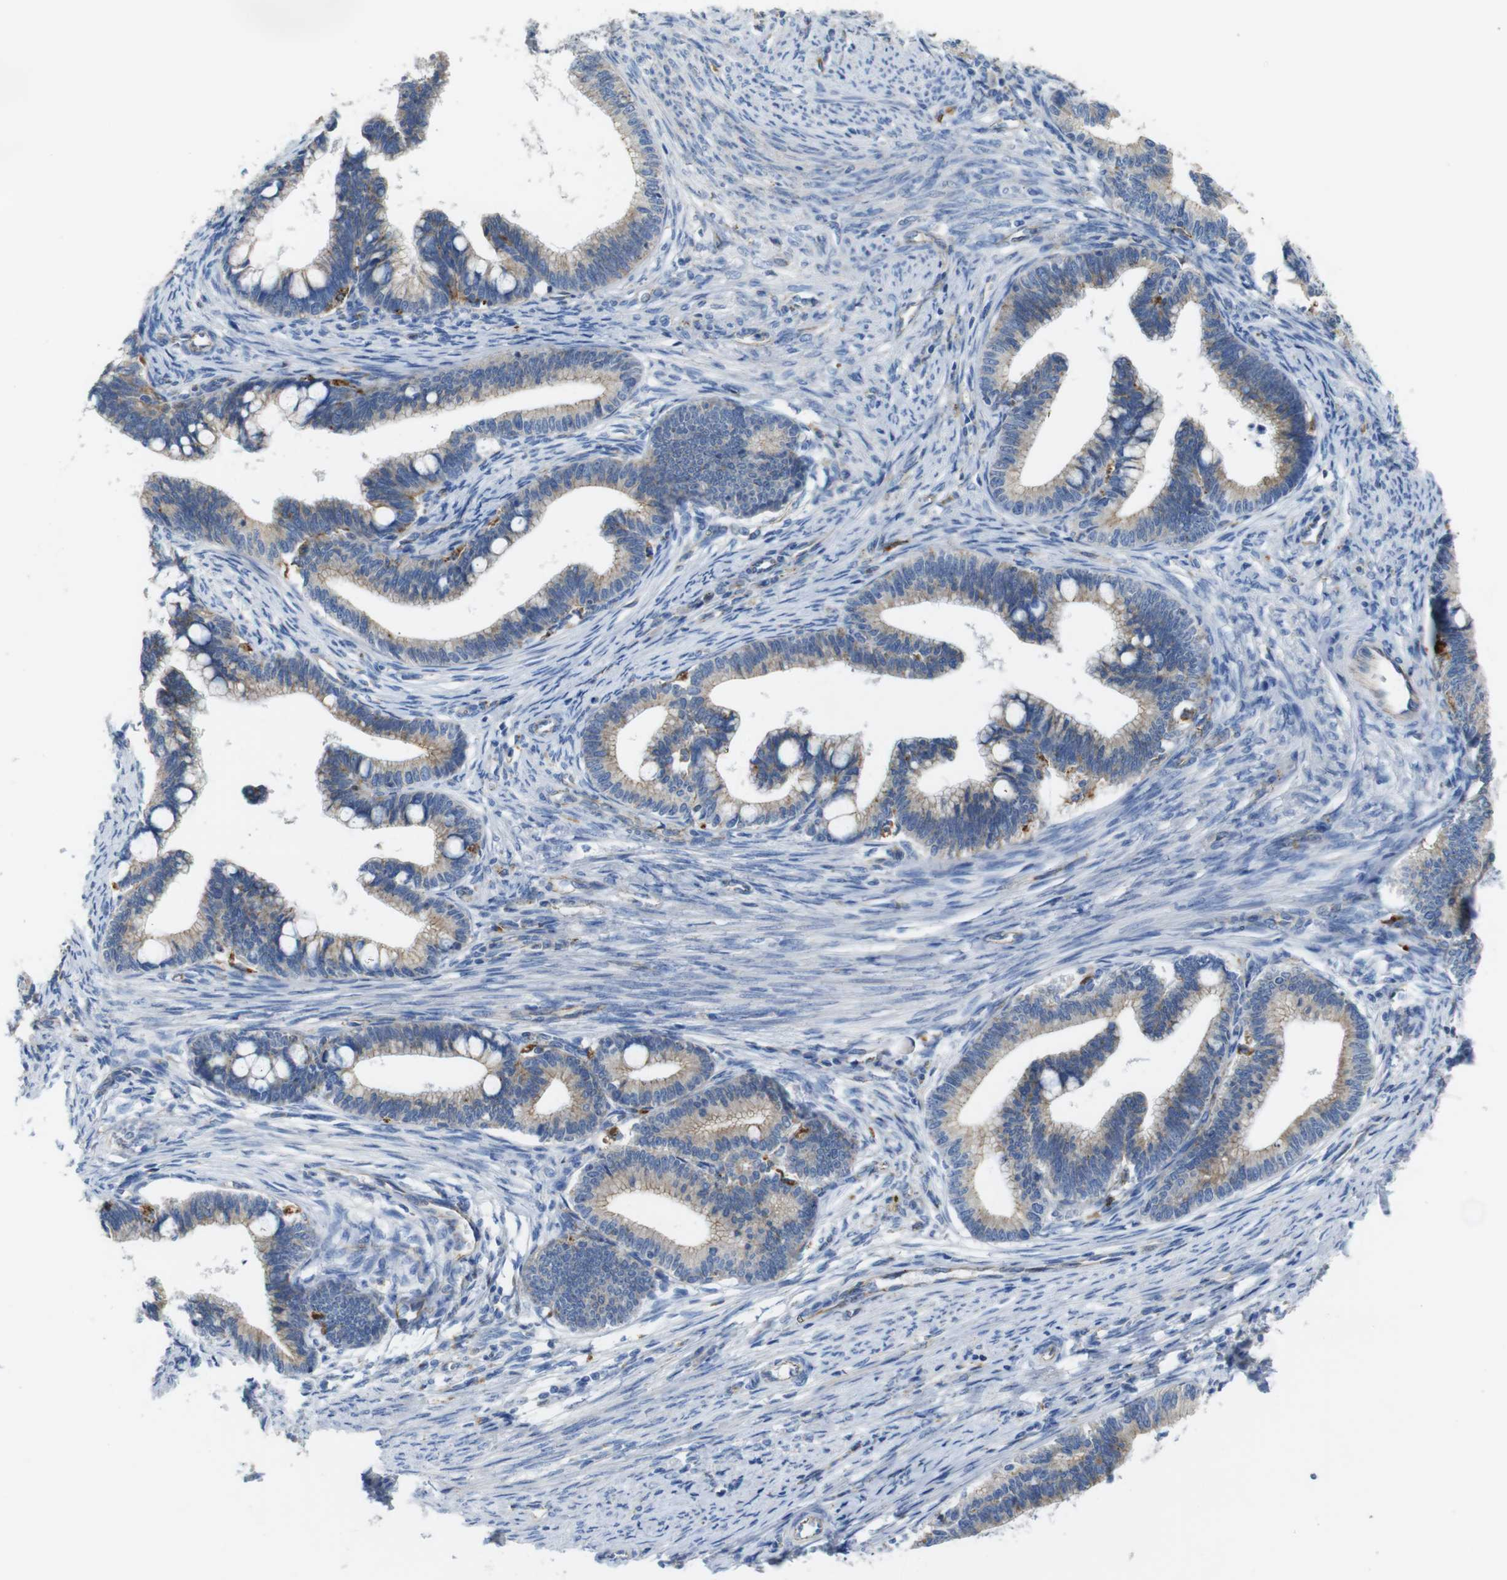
{"staining": {"intensity": "weak", "quantity": "25%-75%", "location": "cytoplasmic/membranous"}, "tissue": "cervical cancer", "cell_type": "Tumor cells", "image_type": "cancer", "snomed": [{"axis": "morphology", "description": "Adenocarcinoma, NOS"}, {"axis": "topography", "description": "Cervix"}], "caption": "Human cervical adenocarcinoma stained for a protein (brown) shows weak cytoplasmic/membranous positive expression in about 25%-75% of tumor cells.", "gene": "NHLRC3", "patient": {"sex": "female", "age": 36}}